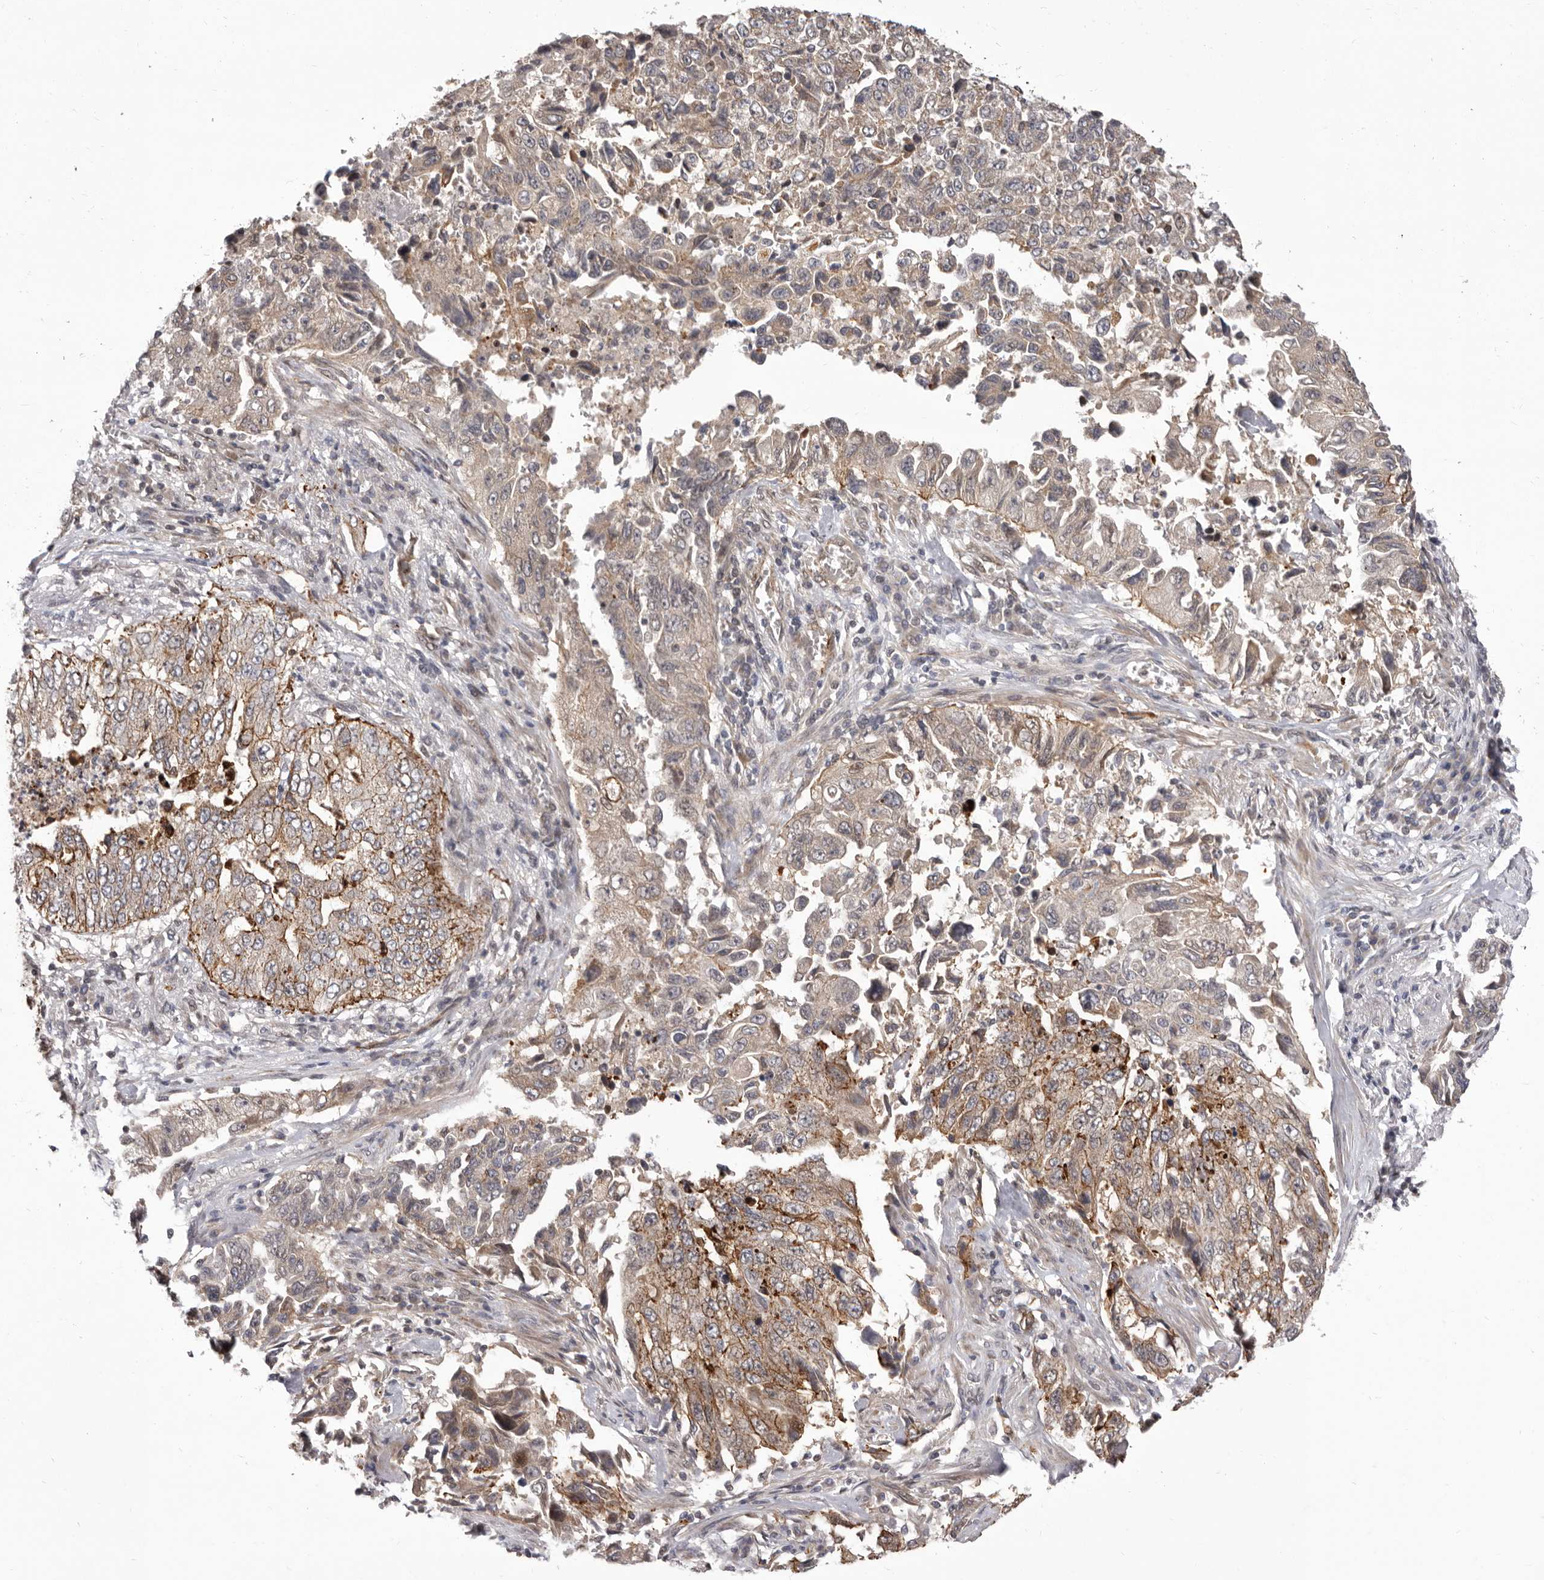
{"staining": {"intensity": "moderate", "quantity": "25%-75%", "location": "cytoplasmic/membranous"}, "tissue": "lung cancer", "cell_type": "Tumor cells", "image_type": "cancer", "snomed": [{"axis": "morphology", "description": "Adenocarcinoma, NOS"}, {"axis": "topography", "description": "Lung"}], "caption": "Immunohistochemical staining of lung adenocarcinoma displays medium levels of moderate cytoplasmic/membranous staining in approximately 25%-75% of tumor cells.", "gene": "GLRX3", "patient": {"sex": "female", "age": 51}}